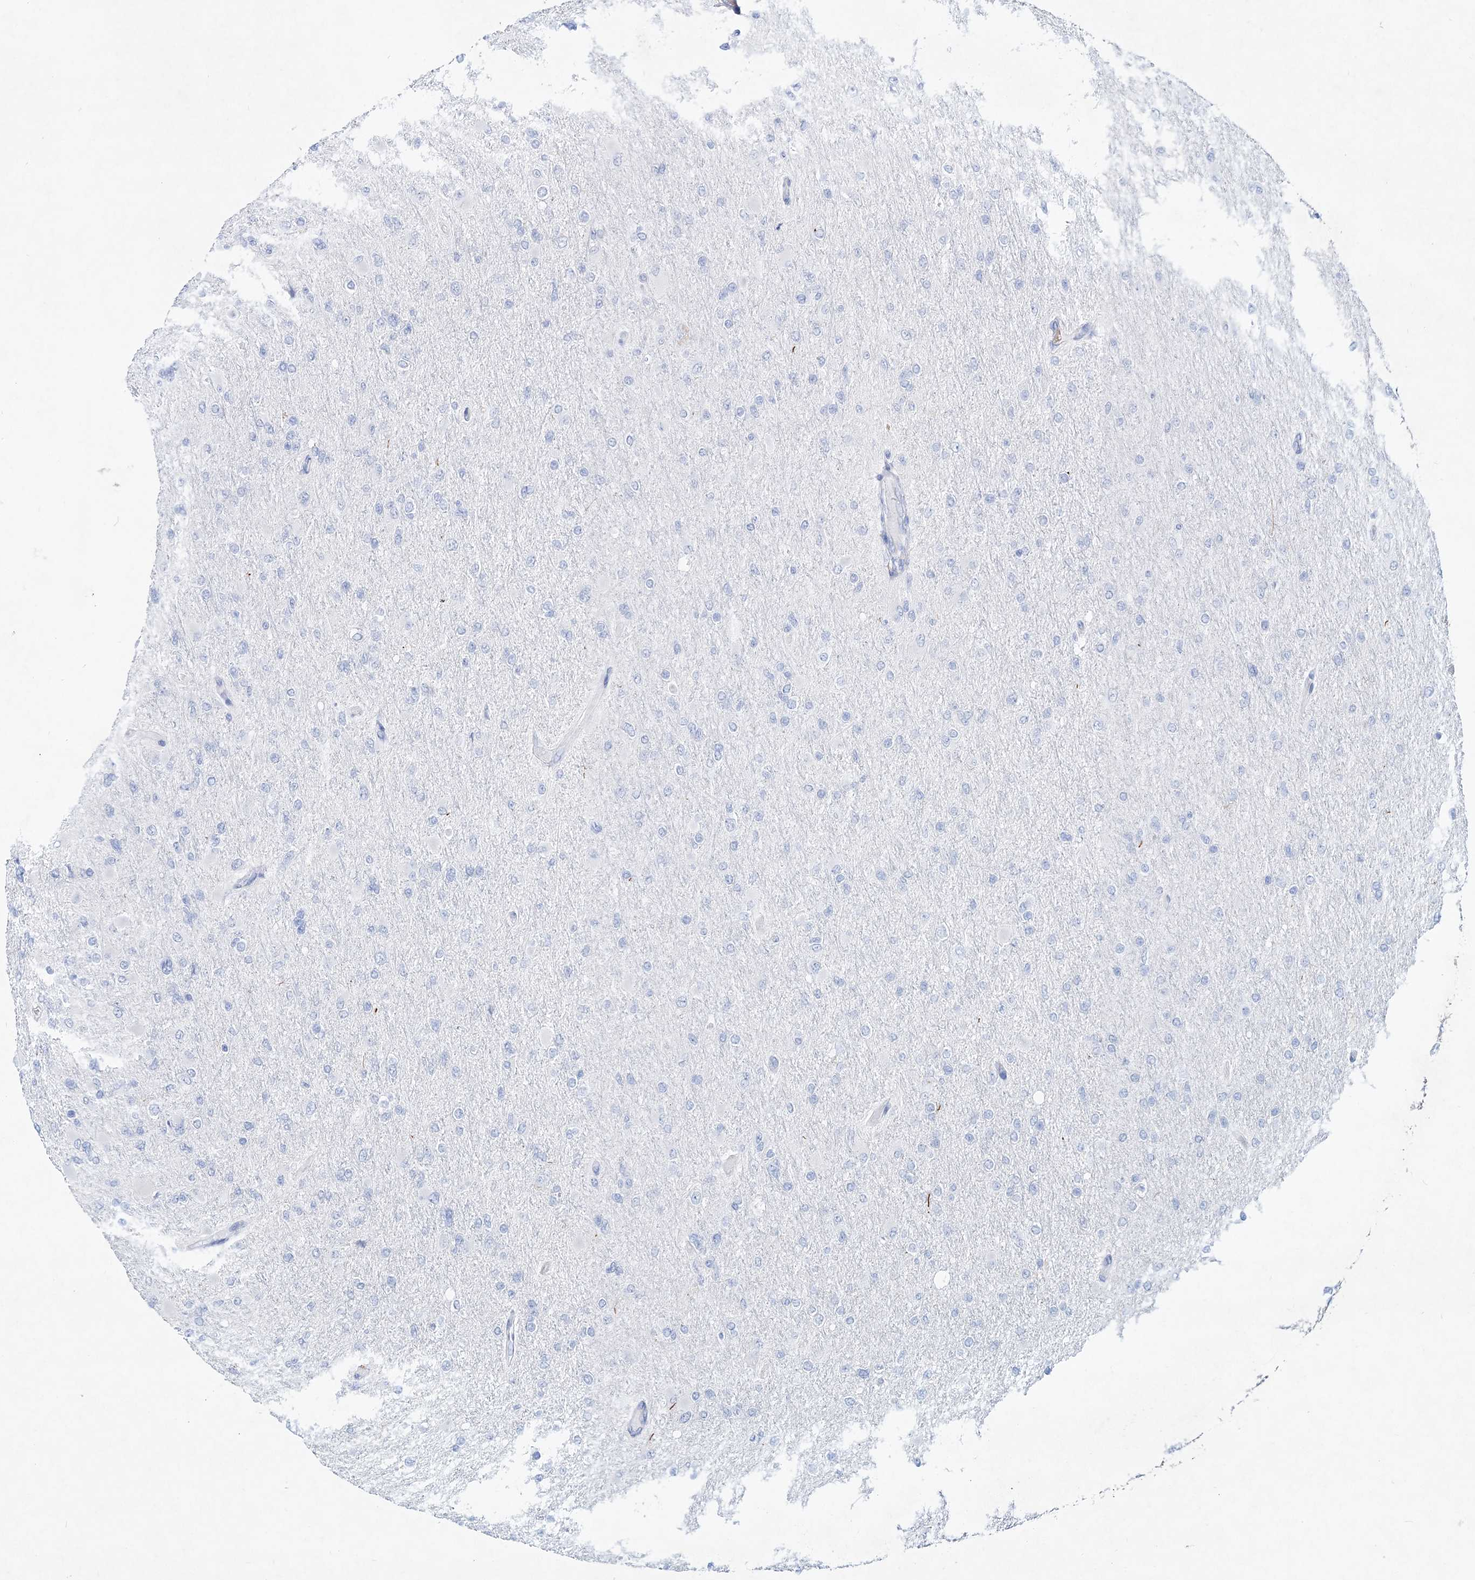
{"staining": {"intensity": "negative", "quantity": "none", "location": "none"}, "tissue": "glioma", "cell_type": "Tumor cells", "image_type": "cancer", "snomed": [{"axis": "morphology", "description": "Glioma, malignant, High grade"}, {"axis": "topography", "description": "Cerebral cortex"}], "caption": "The IHC histopathology image has no significant staining in tumor cells of malignant glioma (high-grade) tissue. Nuclei are stained in blue.", "gene": "SPINK7", "patient": {"sex": "female", "age": 36}}